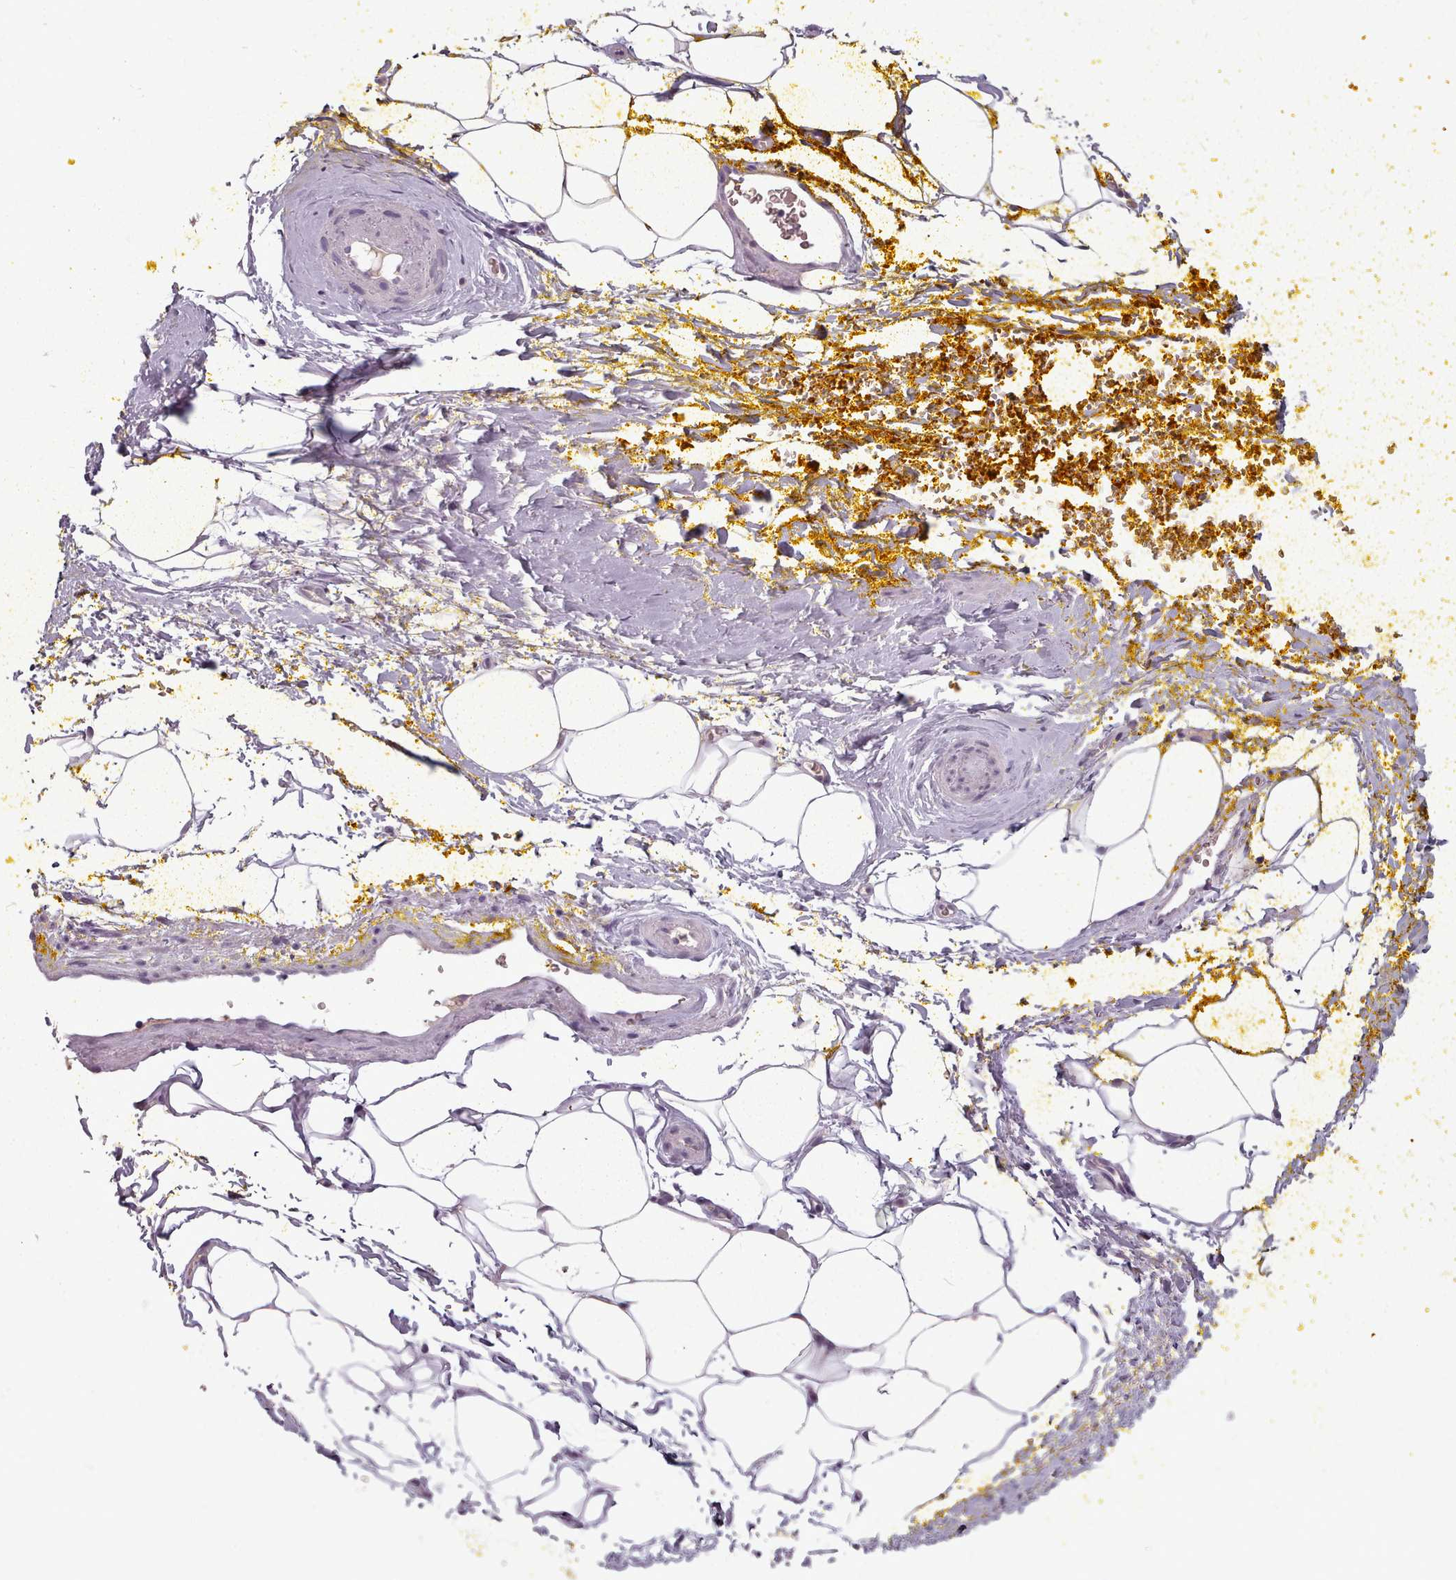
{"staining": {"intensity": "negative", "quantity": "none", "location": "none"}, "tissue": "adipose tissue", "cell_type": "Adipocytes", "image_type": "normal", "snomed": [{"axis": "morphology", "description": "Normal tissue, NOS"}, {"axis": "morphology", "description": "Adenocarcinoma, Low grade"}, {"axis": "topography", "description": "Prostate"}, {"axis": "topography", "description": "Peripheral nerve tissue"}], "caption": "The photomicrograph demonstrates no significant positivity in adipocytes of adipose tissue.", "gene": "PBX4", "patient": {"sex": "male", "age": 63}}